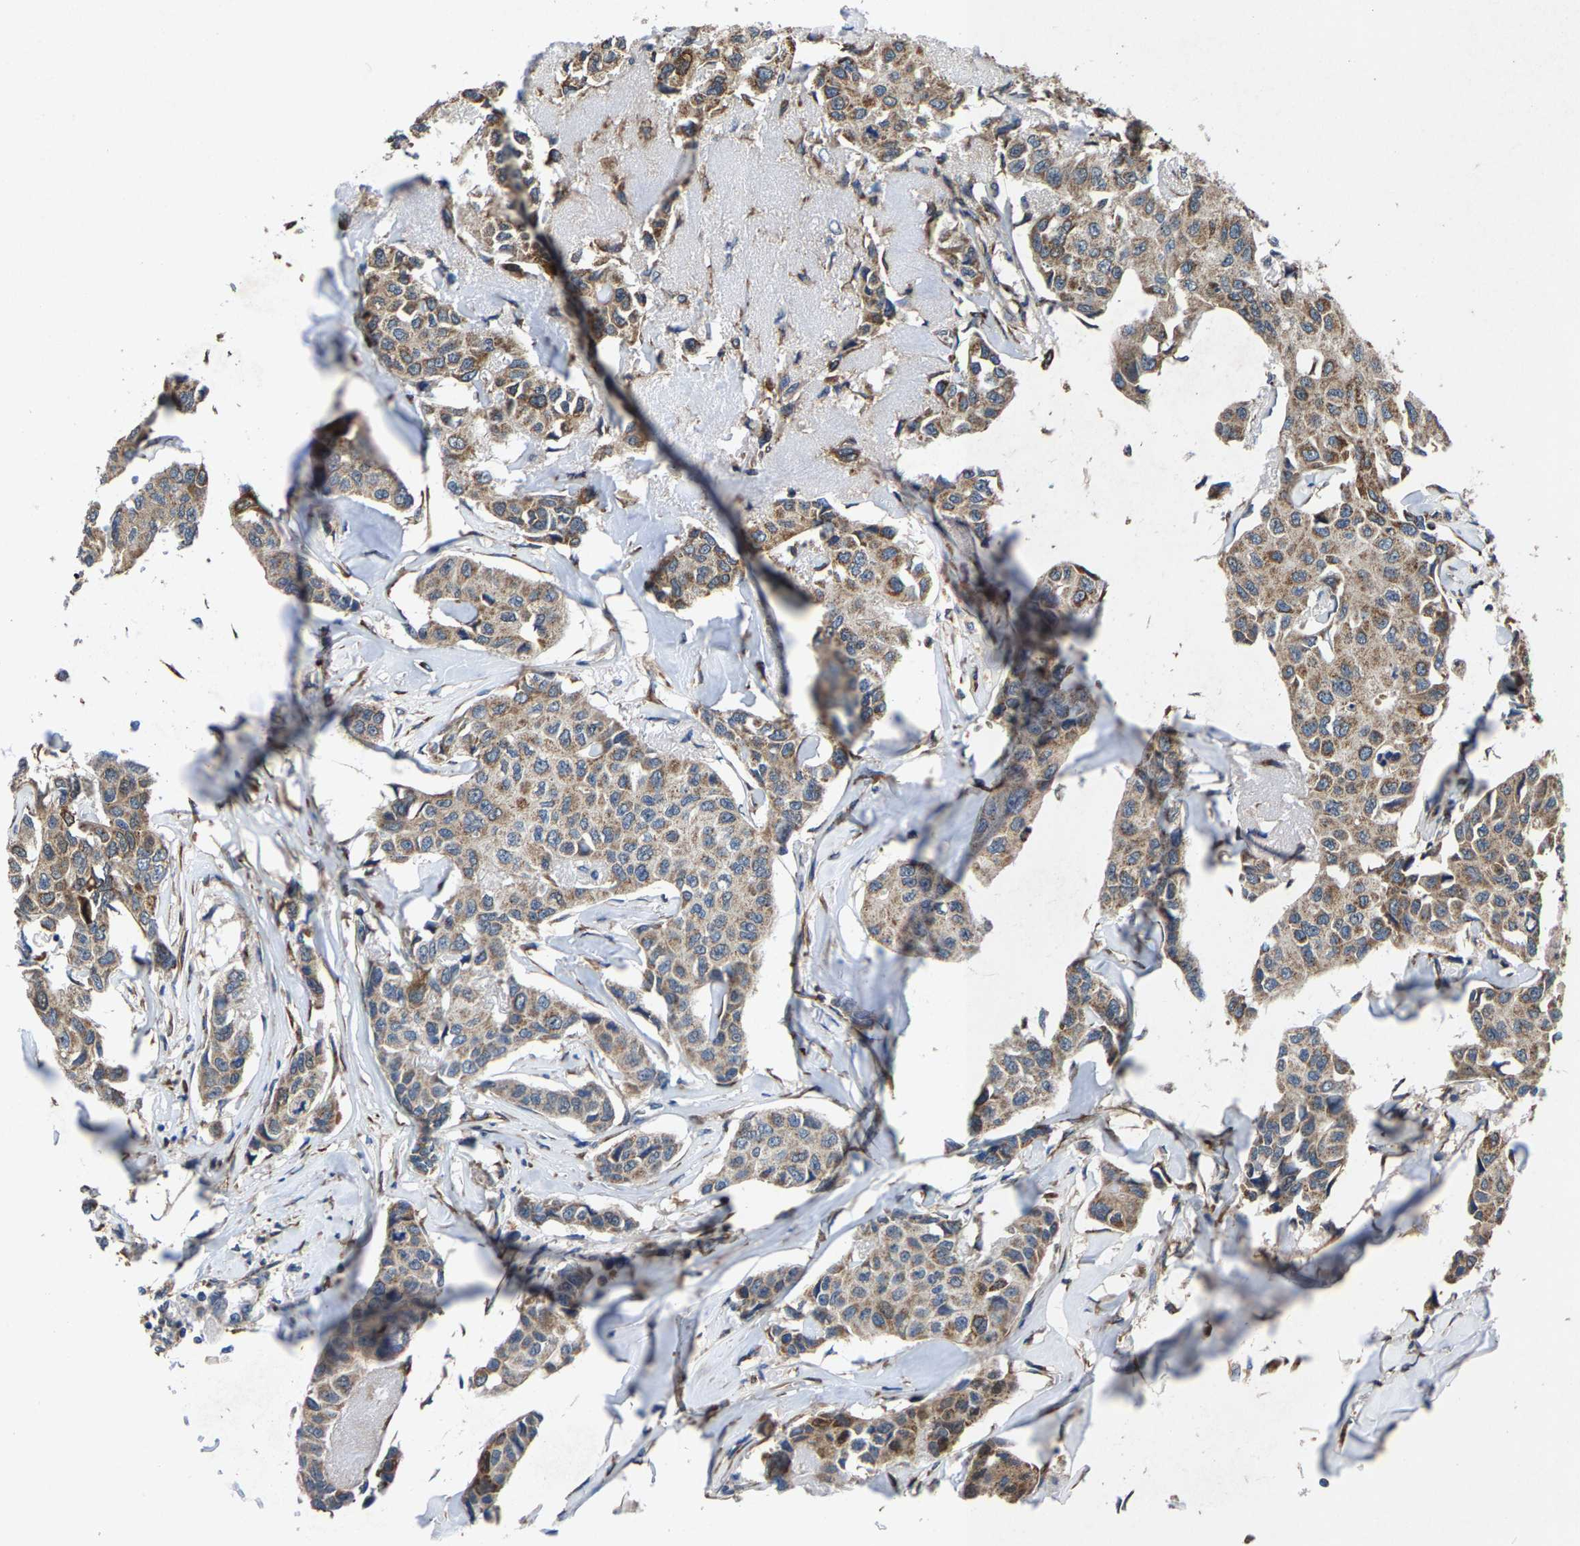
{"staining": {"intensity": "moderate", "quantity": ">75%", "location": "cytoplasmic/membranous"}, "tissue": "breast cancer", "cell_type": "Tumor cells", "image_type": "cancer", "snomed": [{"axis": "morphology", "description": "Duct carcinoma"}, {"axis": "topography", "description": "Breast"}], "caption": "A photomicrograph showing moderate cytoplasmic/membranous expression in approximately >75% of tumor cells in breast cancer, as visualized by brown immunohistochemical staining.", "gene": "PDP1", "patient": {"sex": "female", "age": 80}}